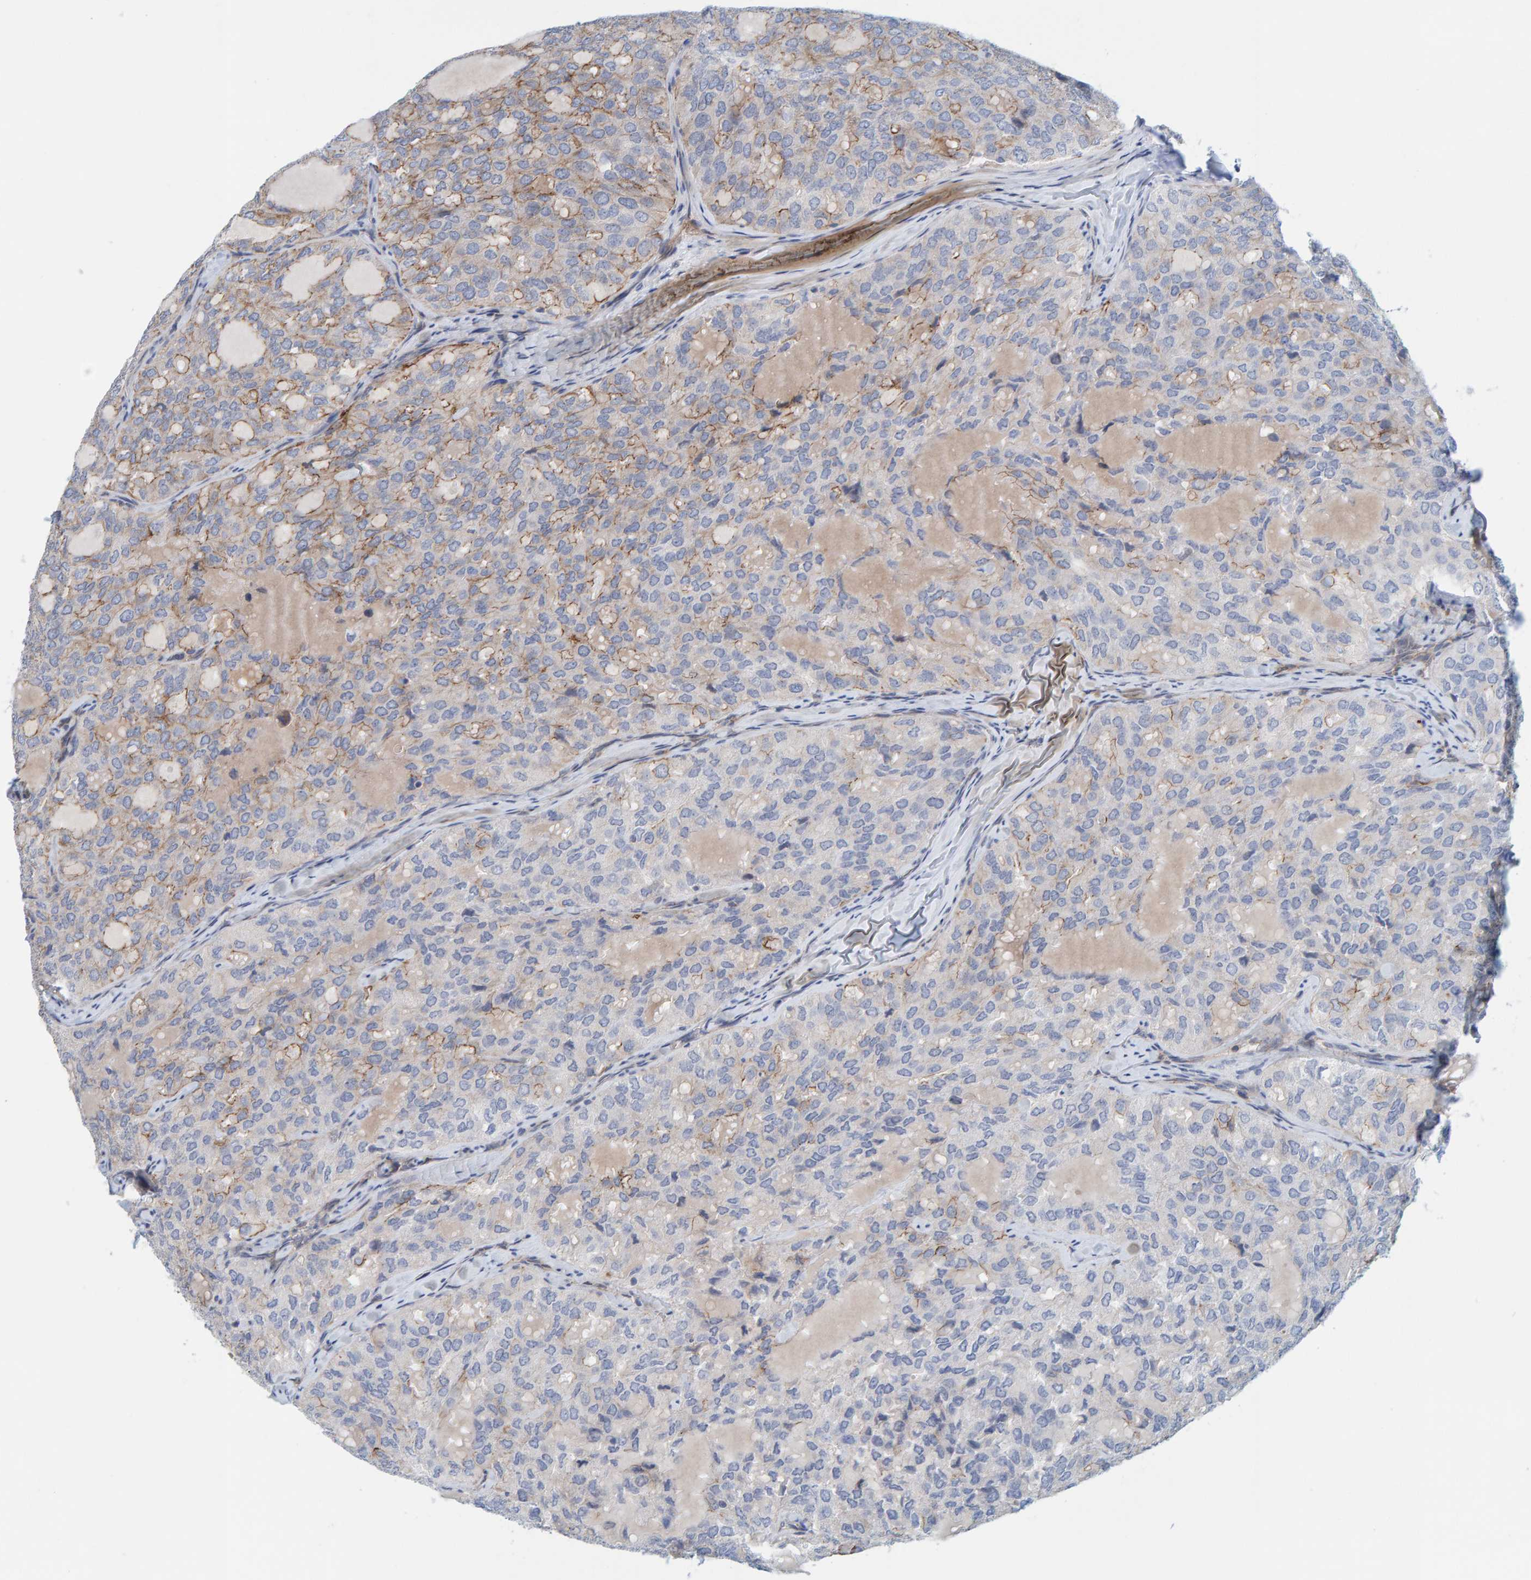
{"staining": {"intensity": "weak", "quantity": "<25%", "location": "cytoplasmic/membranous"}, "tissue": "thyroid cancer", "cell_type": "Tumor cells", "image_type": "cancer", "snomed": [{"axis": "morphology", "description": "Follicular adenoma carcinoma, NOS"}, {"axis": "topography", "description": "Thyroid gland"}], "caption": "An immunohistochemistry (IHC) image of thyroid cancer is shown. There is no staining in tumor cells of thyroid cancer. Nuclei are stained in blue.", "gene": "KRBA2", "patient": {"sex": "male", "age": 75}}